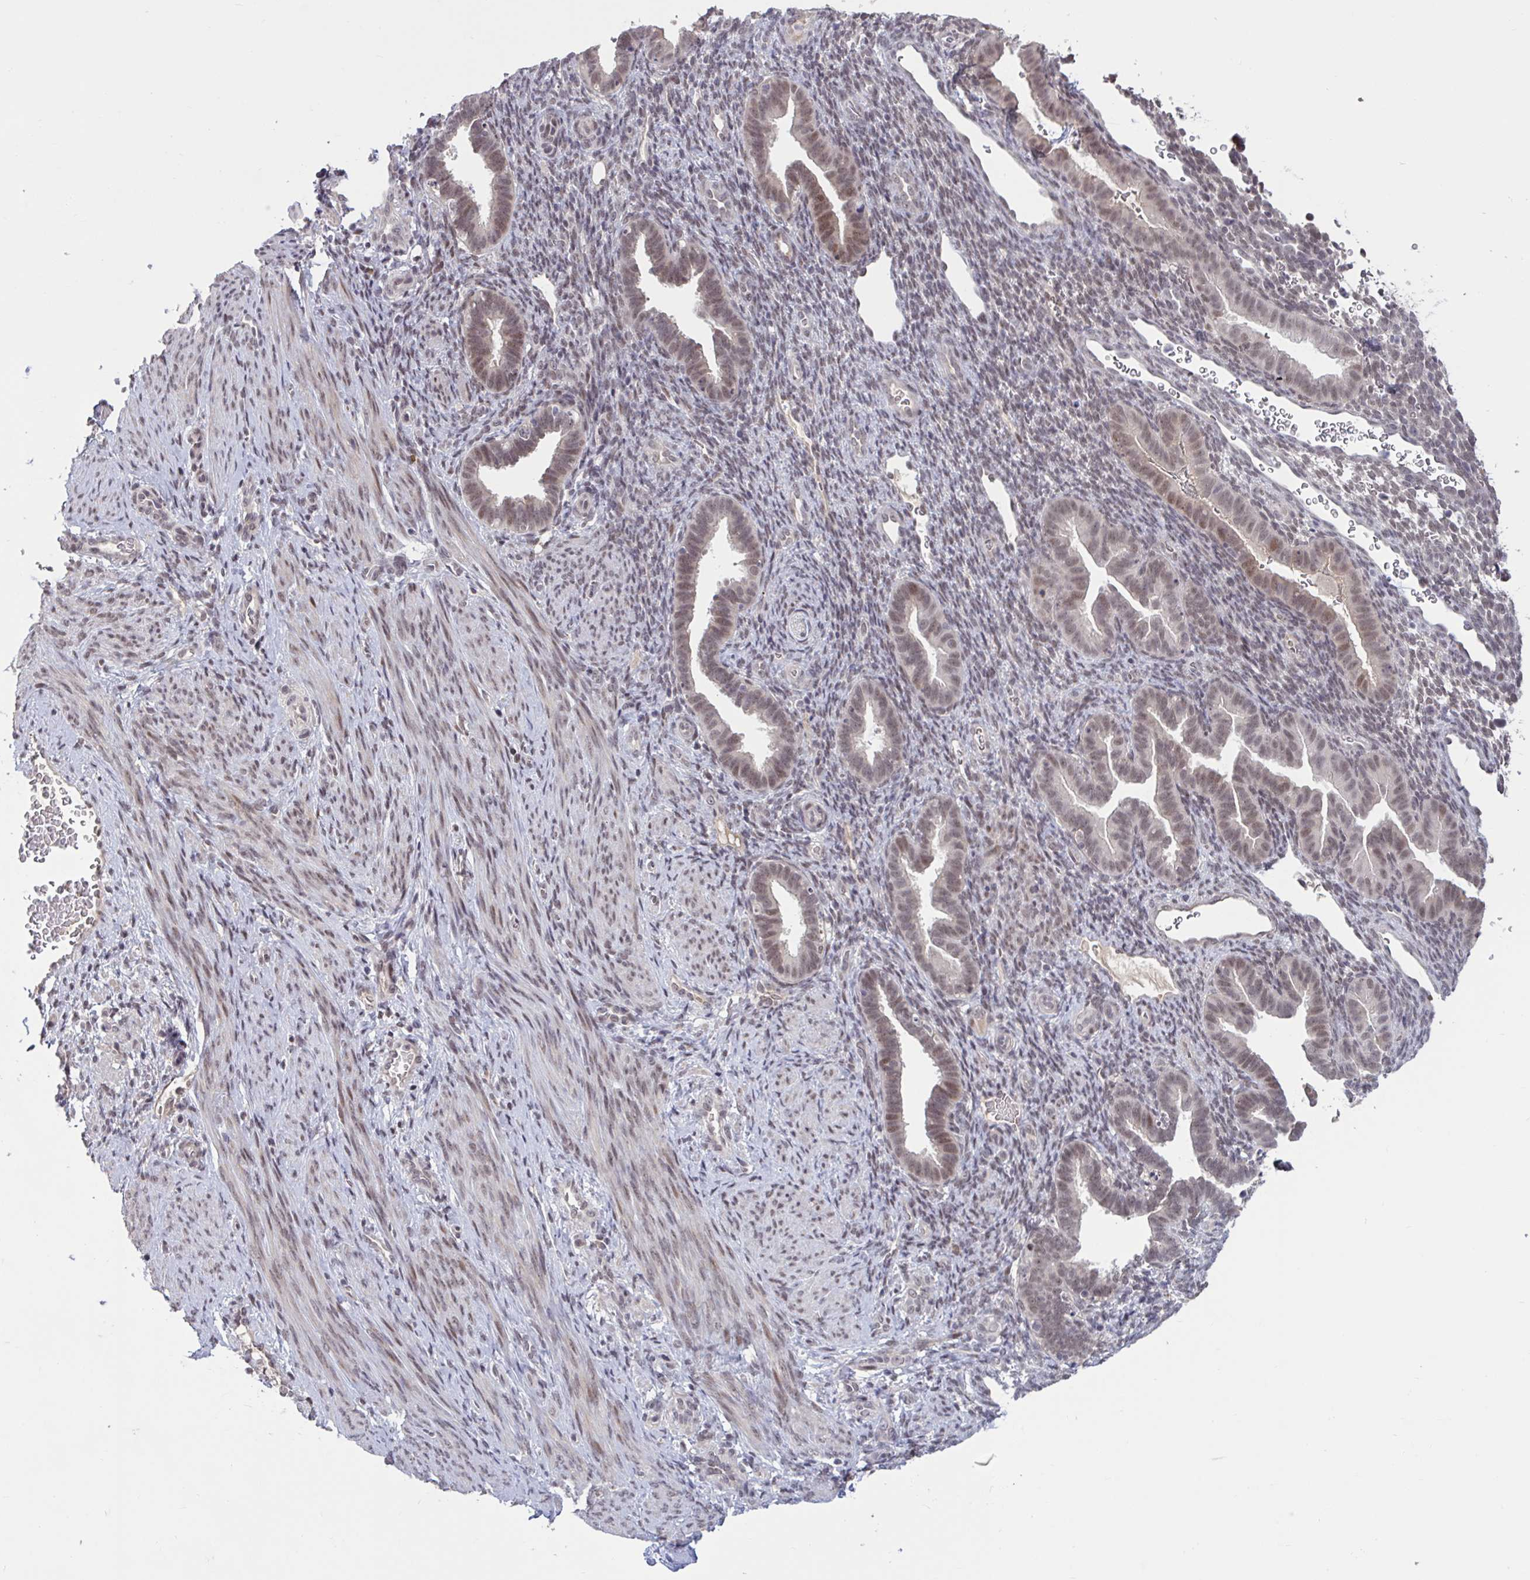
{"staining": {"intensity": "negative", "quantity": "none", "location": "none"}, "tissue": "endometrium", "cell_type": "Cells in endometrial stroma", "image_type": "normal", "snomed": [{"axis": "morphology", "description": "Normal tissue, NOS"}, {"axis": "topography", "description": "Endometrium"}], "caption": "A high-resolution image shows immunohistochemistry staining of benign endometrium, which reveals no significant positivity in cells in endometrial stroma.", "gene": "ZNF414", "patient": {"sex": "female", "age": 34}}